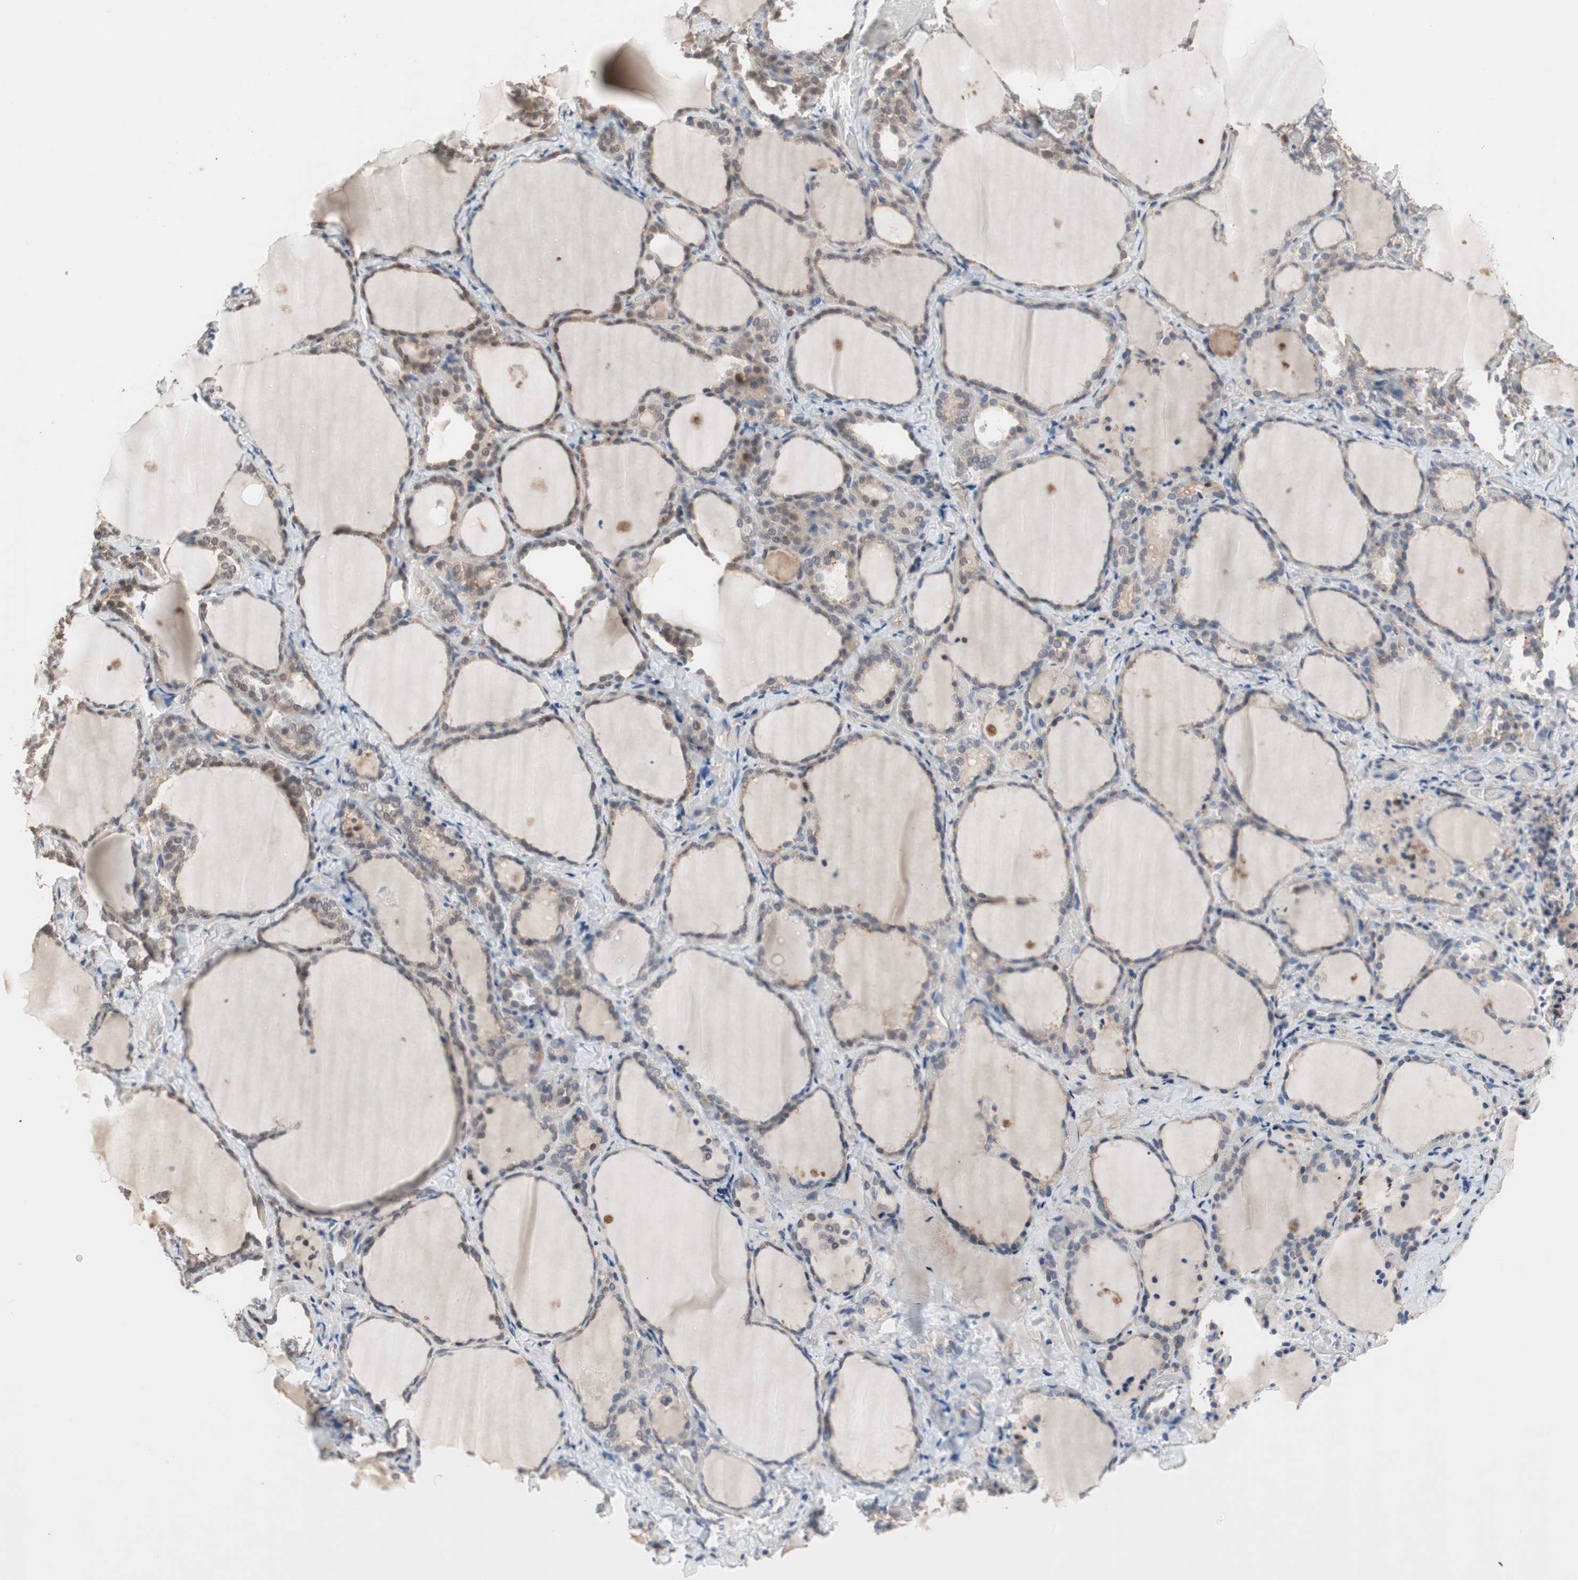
{"staining": {"intensity": "moderate", "quantity": ">75%", "location": "cytoplasmic/membranous,nuclear"}, "tissue": "thyroid gland", "cell_type": "Glandular cells", "image_type": "normal", "snomed": [{"axis": "morphology", "description": "Normal tissue, NOS"}, {"axis": "morphology", "description": "Papillary adenocarcinoma, NOS"}, {"axis": "topography", "description": "Thyroid gland"}], "caption": "Protein staining of unremarkable thyroid gland reveals moderate cytoplasmic/membranous,nuclear staining in about >75% of glandular cells. The protein is shown in brown color, while the nuclei are stained blue.", "gene": "GART", "patient": {"sex": "female", "age": 30}}